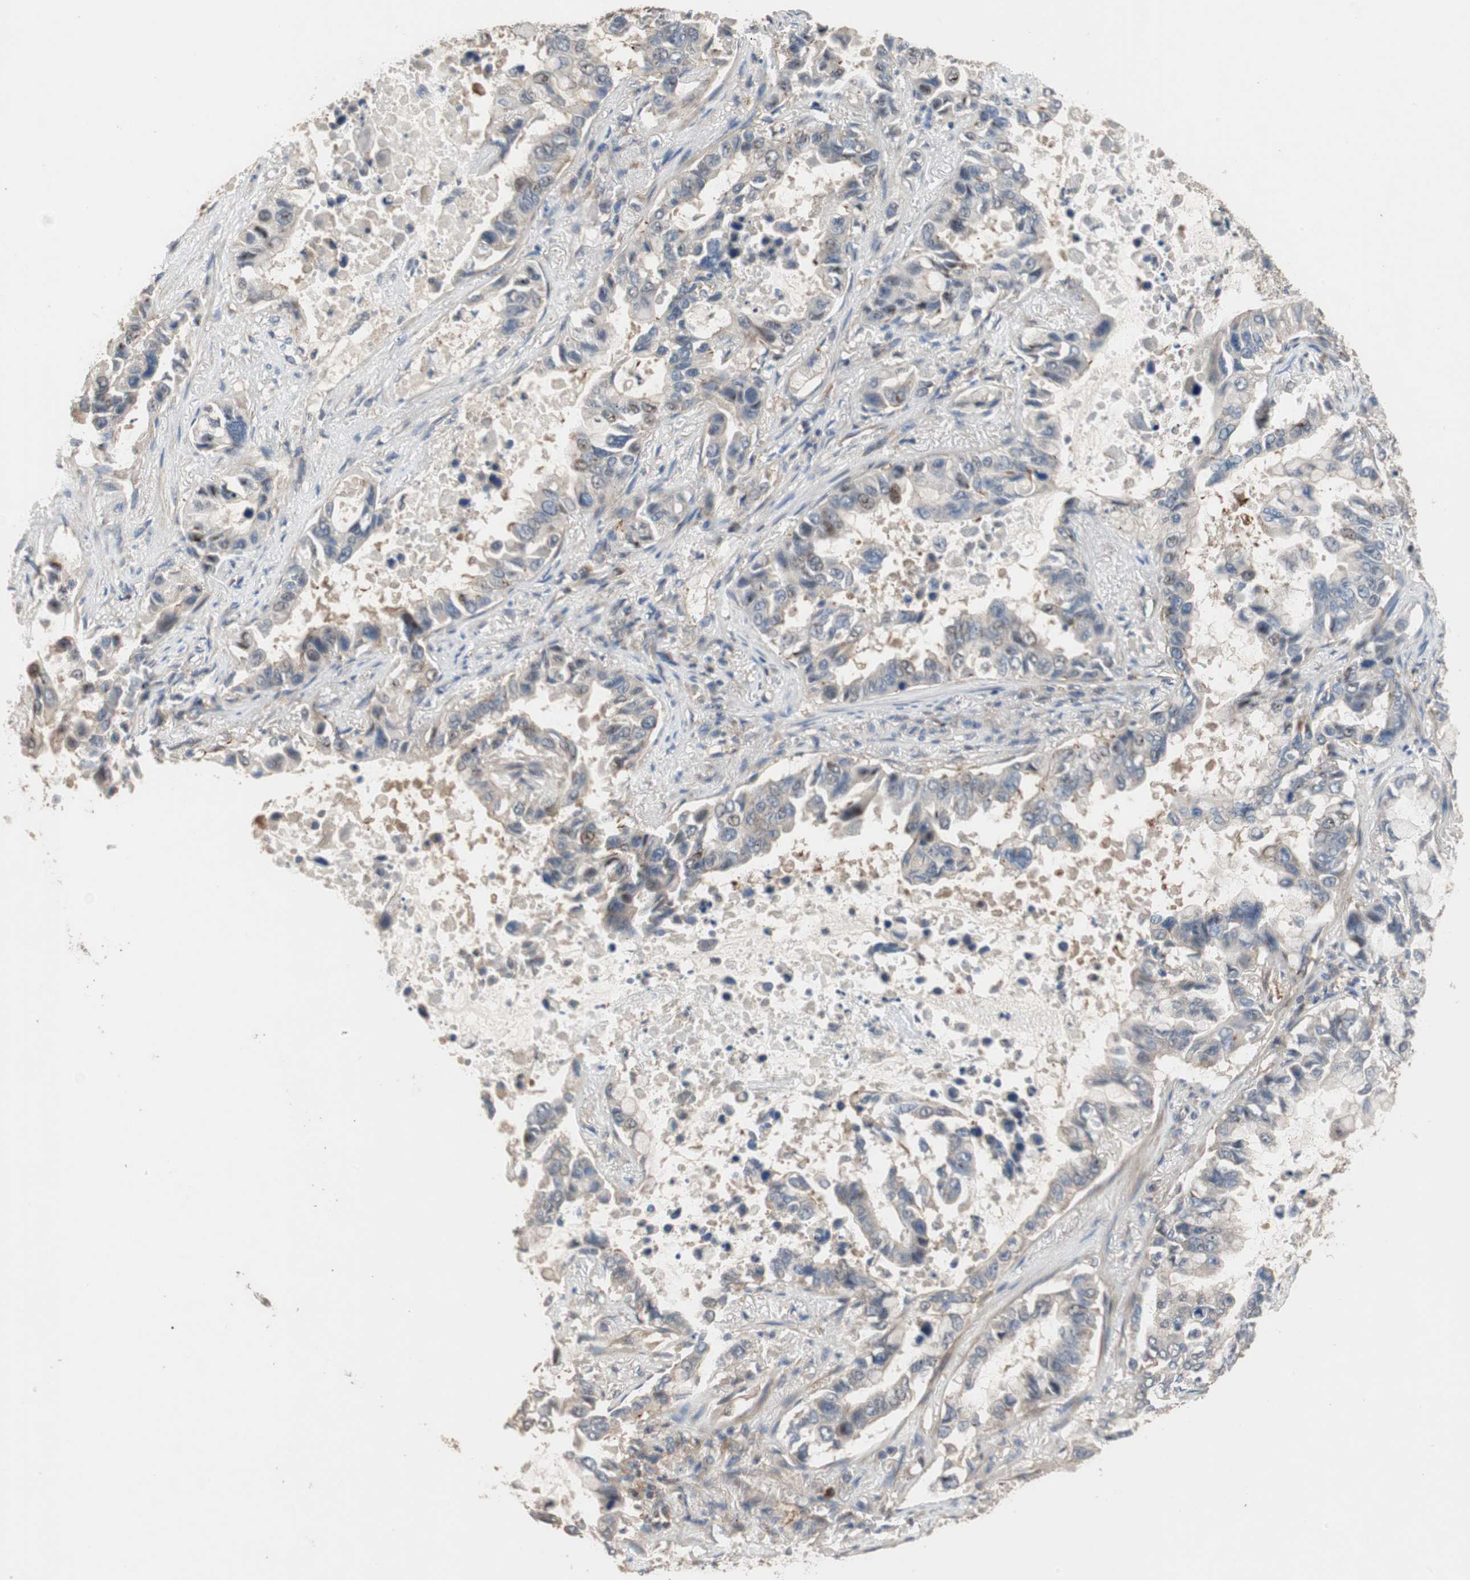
{"staining": {"intensity": "weak", "quantity": "25%-75%", "location": "cytoplasmic/membranous"}, "tissue": "lung cancer", "cell_type": "Tumor cells", "image_type": "cancer", "snomed": [{"axis": "morphology", "description": "Adenocarcinoma, NOS"}, {"axis": "topography", "description": "Lung"}], "caption": "Immunohistochemical staining of lung cancer (adenocarcinoma) displays low levels of weak cytoplasmic/membranous staining in approximately 25%-75% of tumor cells.", "gene": "MAP4K2", "patient": {"sex": "male", "age": 64}}